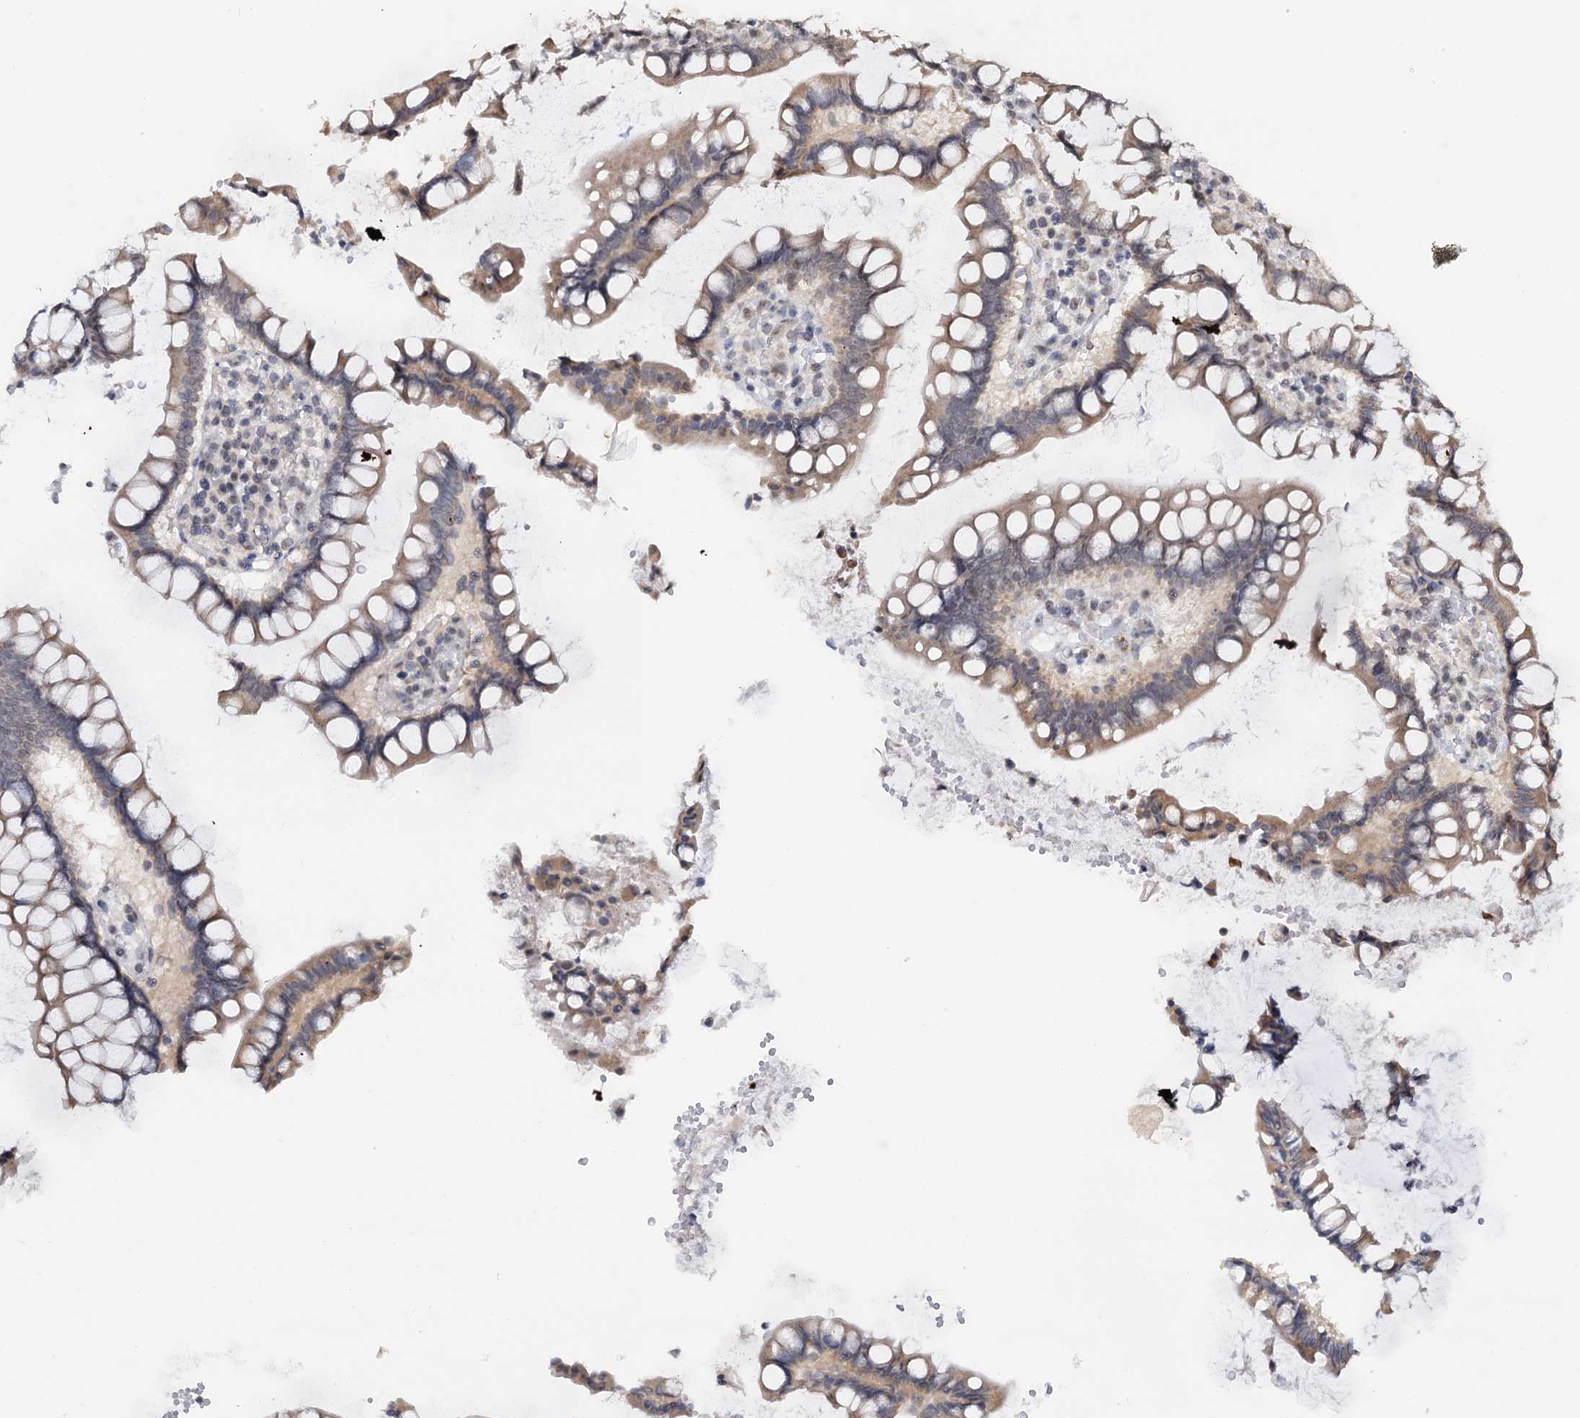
{"staining": {"intensity": "weak", "quantity": "<25%", "location": "nuclear"}, "tissue": "colon", "cell_type": "Endothelial cells", "image_type": "normal", "snomed": [{"axis": "morphology", "description": "Normal tissue, NOS"}, {"axis": "topography", "description": "Colon"}], "caption": "Immunohistochemical staining of normal human colon demonstrates no significant expression in endothelial cells. (DAB (3,3'-diaminobenzidine) immunohistochemistry with hematoxylin counter stain).", "gene": "NAT10", "patient": {"sex": "female", "age": 79}}